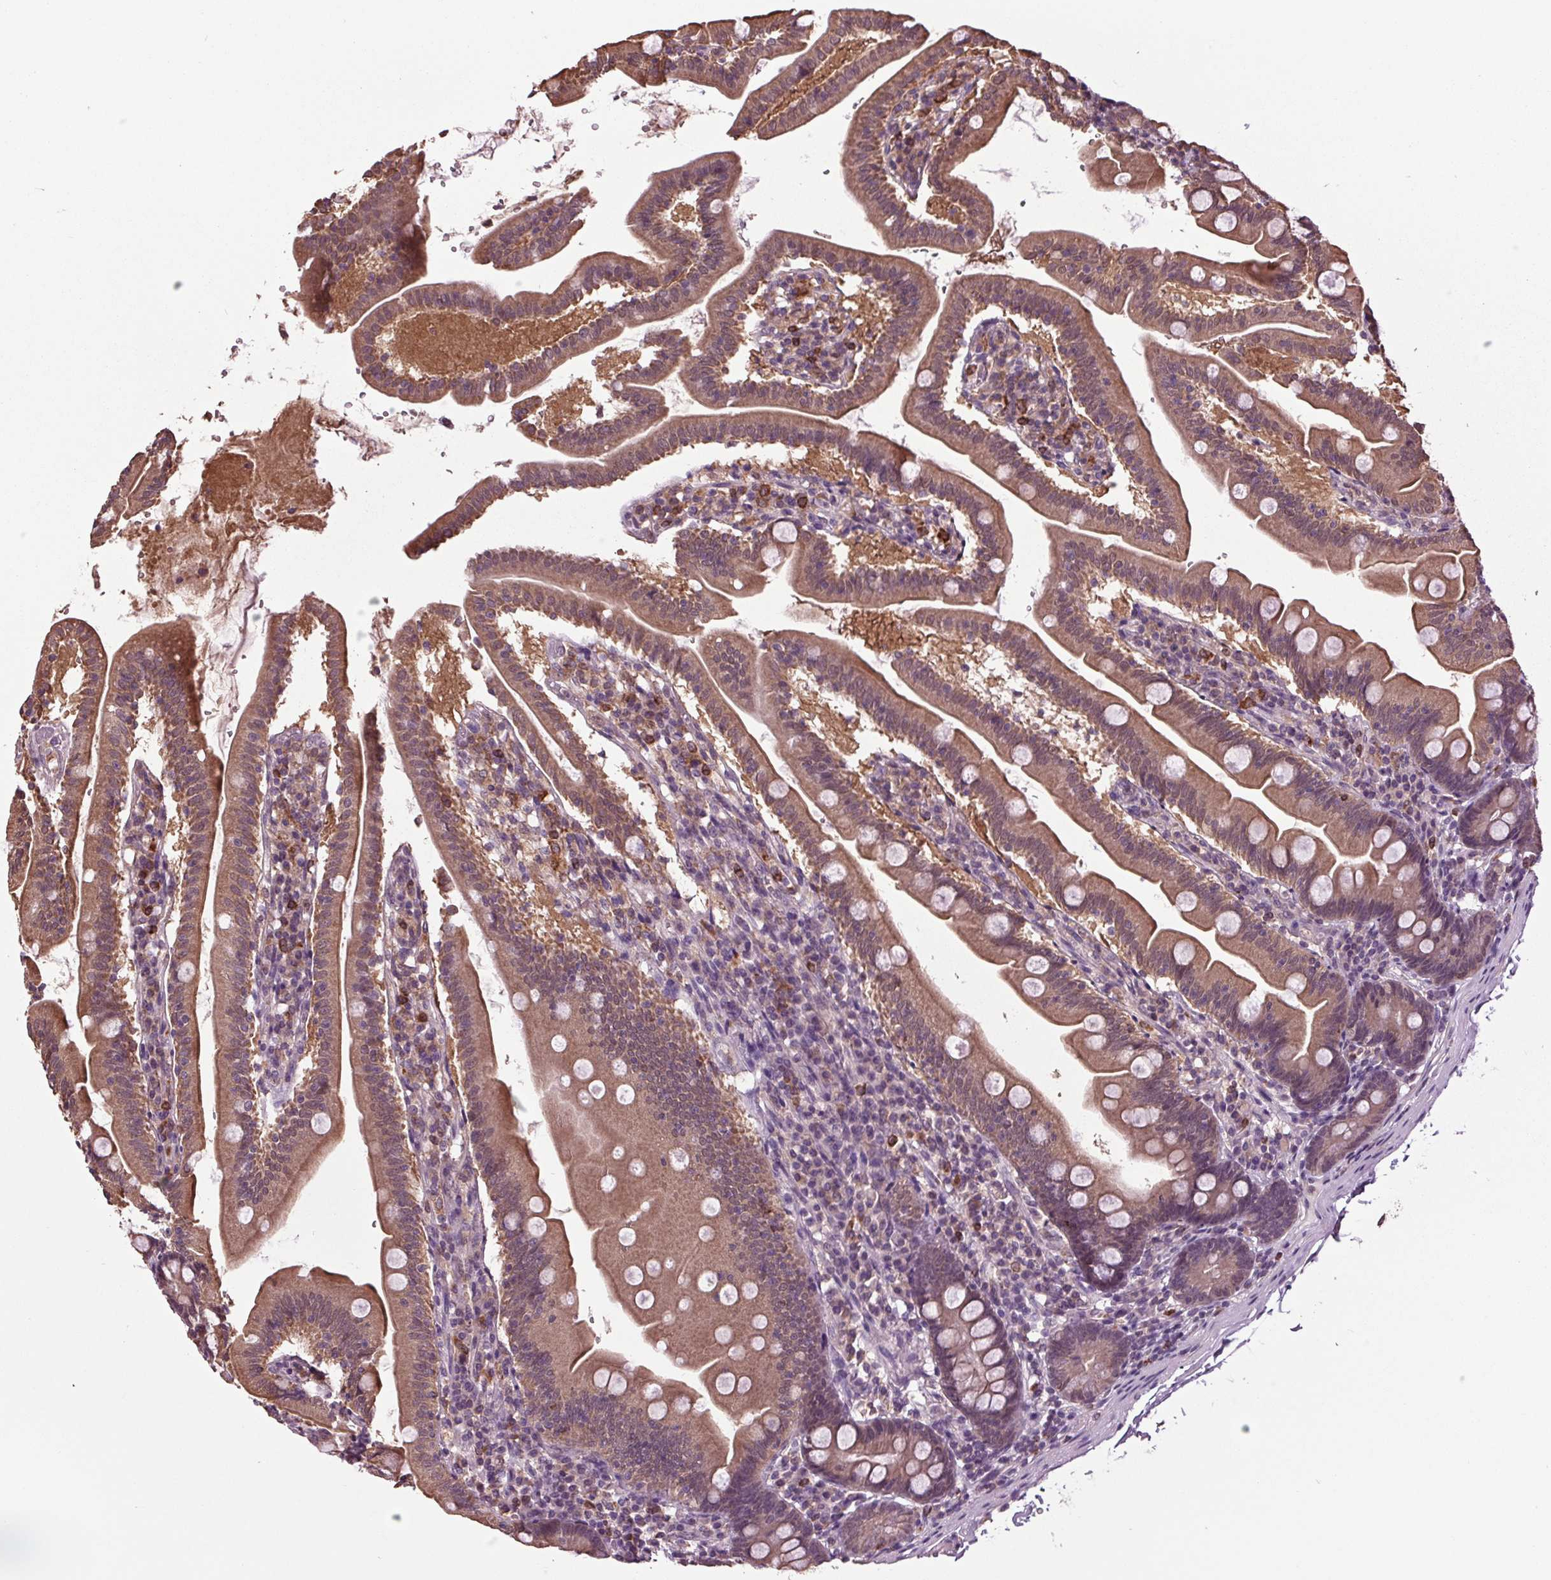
{"staining": {"intensity": "moderate", "quantity": ">75%", "location": "cytoplasmic/membranous"}, "tissue": "duodenum", "cell_type": "Glandular cells", "image_type": "normal", "snomed": [{"axis": "morphology", "description": "Normal tissue, NOS"}, {"axis": "topography", "description": "Duodenum"}], "caption": "Immunohistochemical staining of normal duodenum shows >75% levels of moderate cytoplasmic/membranous protein positivity in approximately >75% of glandular cells.", "gene": "RNPEP", "patient": {"sex": "female", "age": 67}}